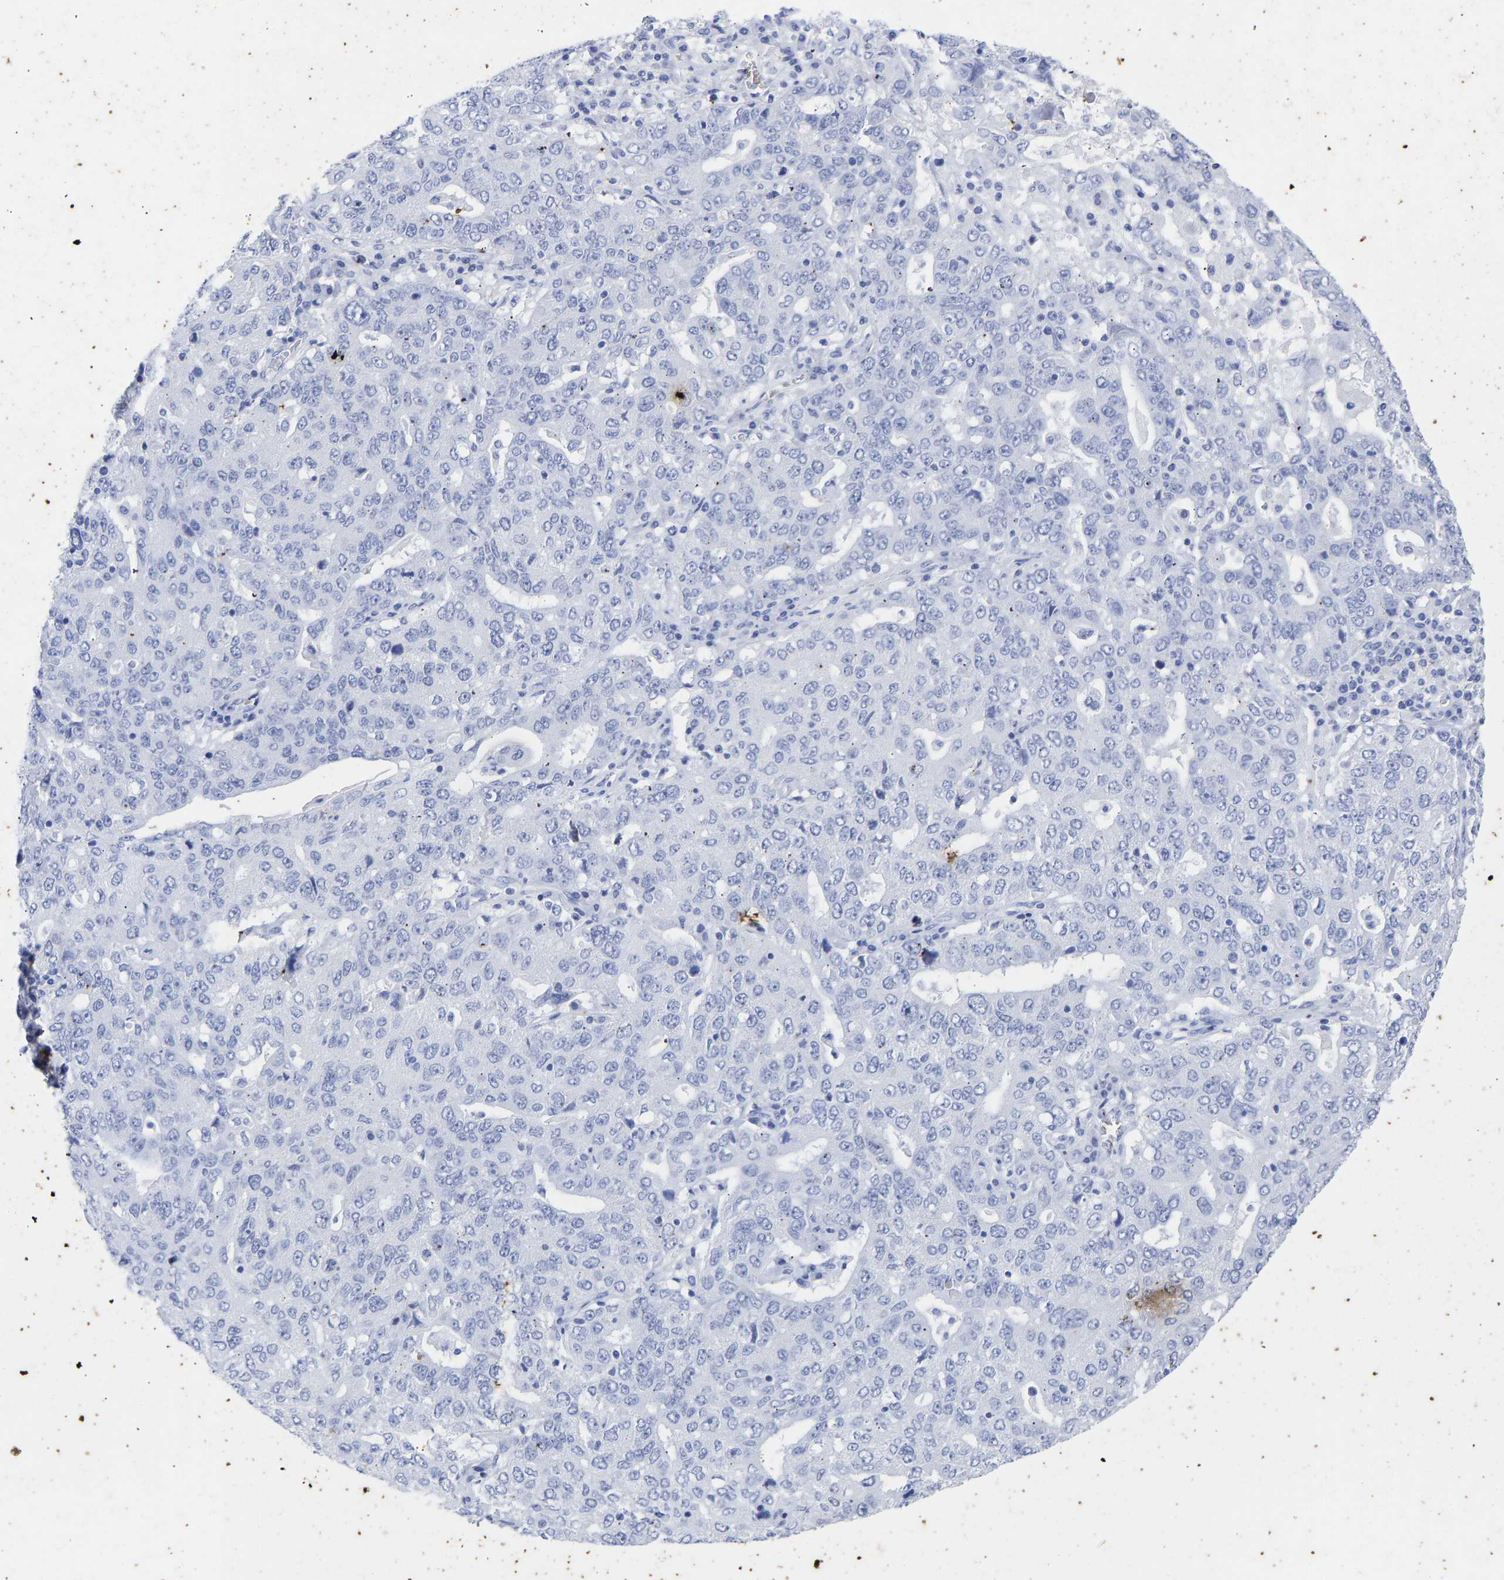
{"staining": {"intensity": "negative", "quantity": "none", "location": "none"}, "tissue": "ovarian cancer", "cell_type": "Tumor cells", "image_type": "cancer", "snomed": [{"axis": "morphology", "description": "Carcinoma, endometroid"}, {"axis": "topography", "description": "Ovary"}], "caption": "Tumor cells show no significant positivity in endometroid carcinoma (ovarian).", "gene": "KRT1", "patient": {"sex": "female", "age": 62}}